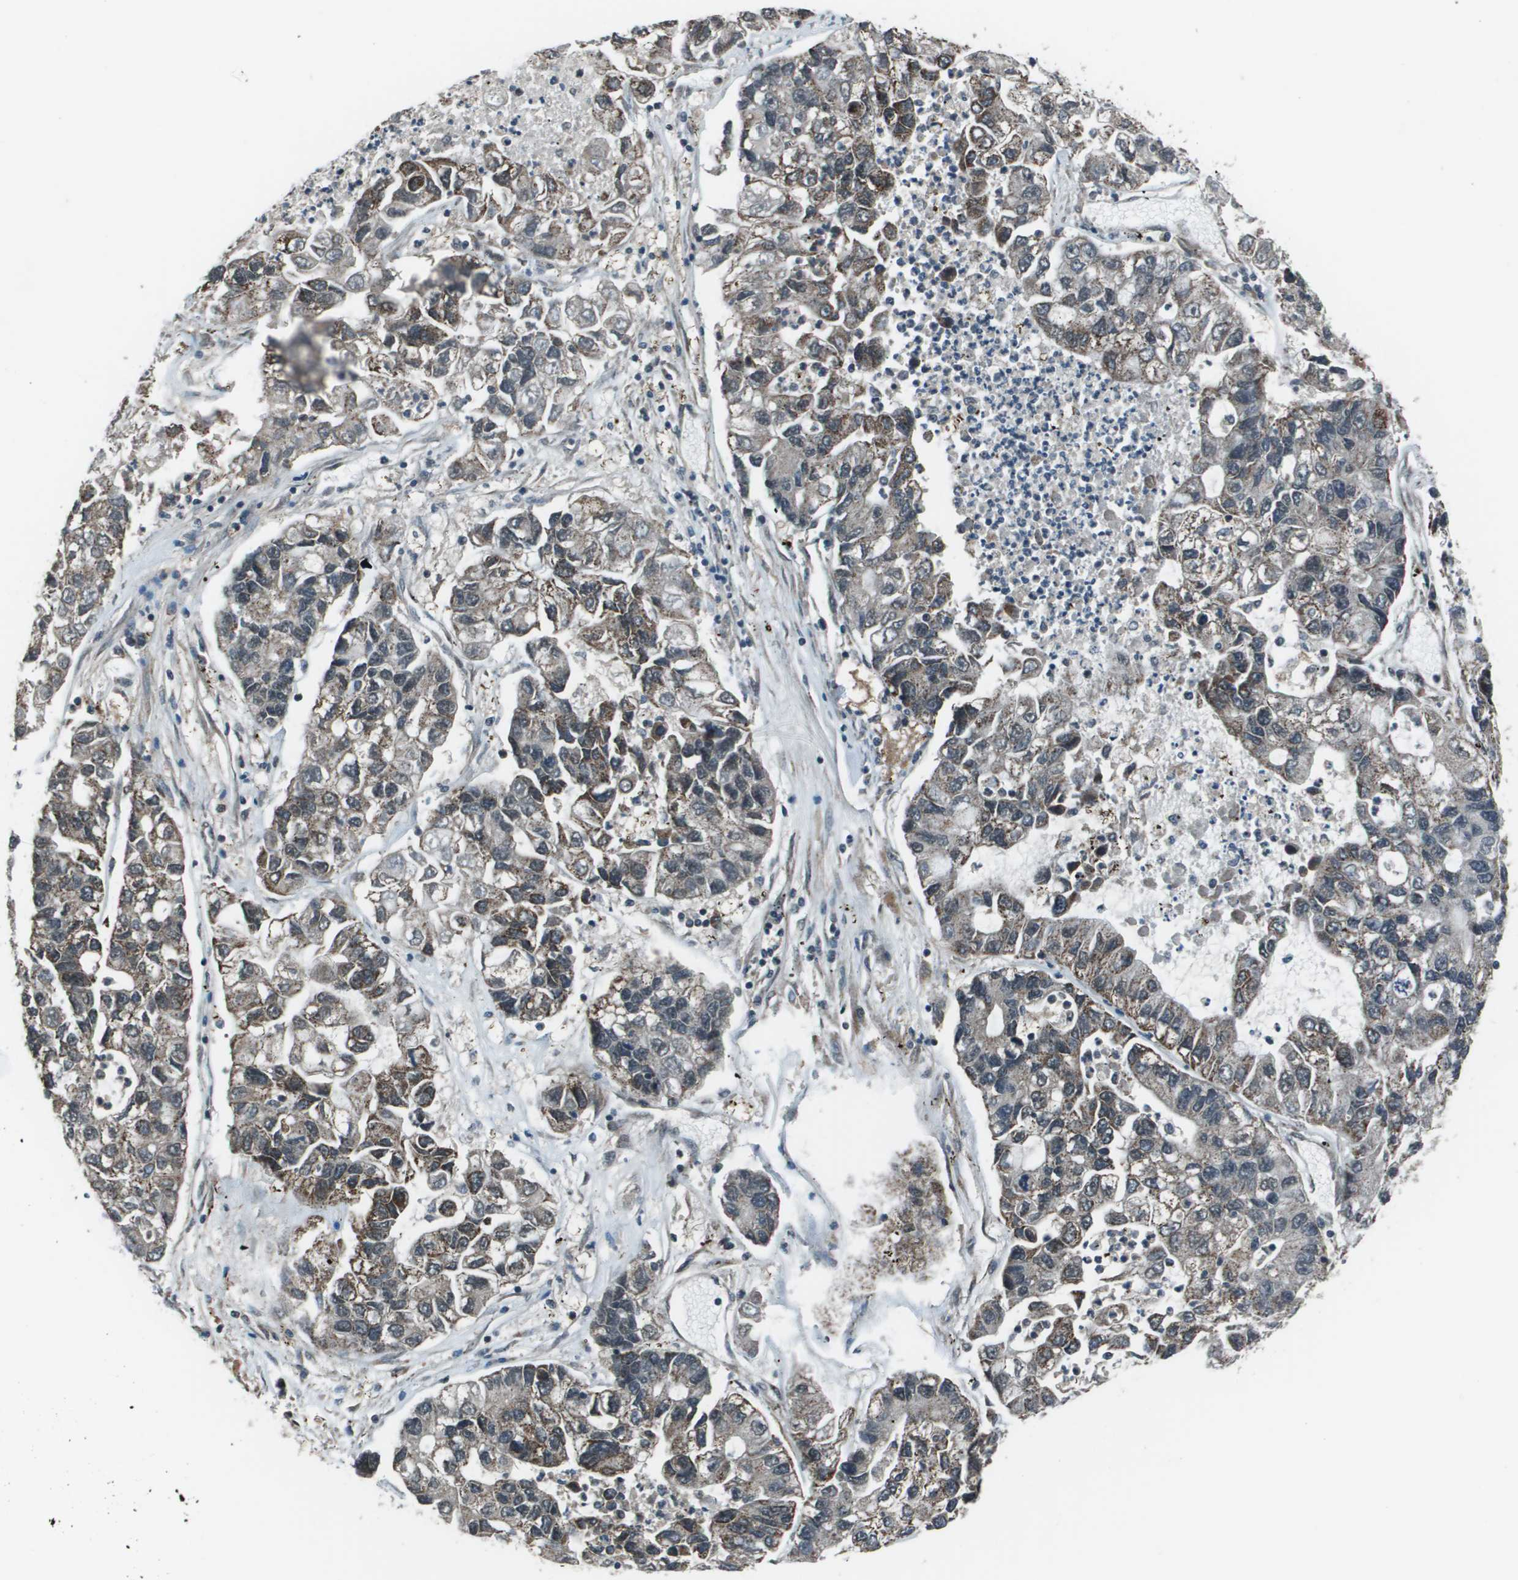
{"staining": {"intensity": "moderate", "quantity": "25%-75%", "location": "cytoplasmic/membranous"}, "tissue": "lung cancer", "cell_type": "Tumor cells", "image_type": "cancer", "snomed": [{"axis": "morphology", "description": "Adenocarcinoma, NOS"}, {"axis": "topography", "description": "Lung"}], "caption": "This photomicrograph exhibits immunohistochemistry staining of human lung cancer (adenocarcinoma), with medium moderate cytoplasmic/membranous expression in about 25%-75% of tumor cells.", "gene": "PPFIA1", "patient": {"sex": "female", "age": 51}}